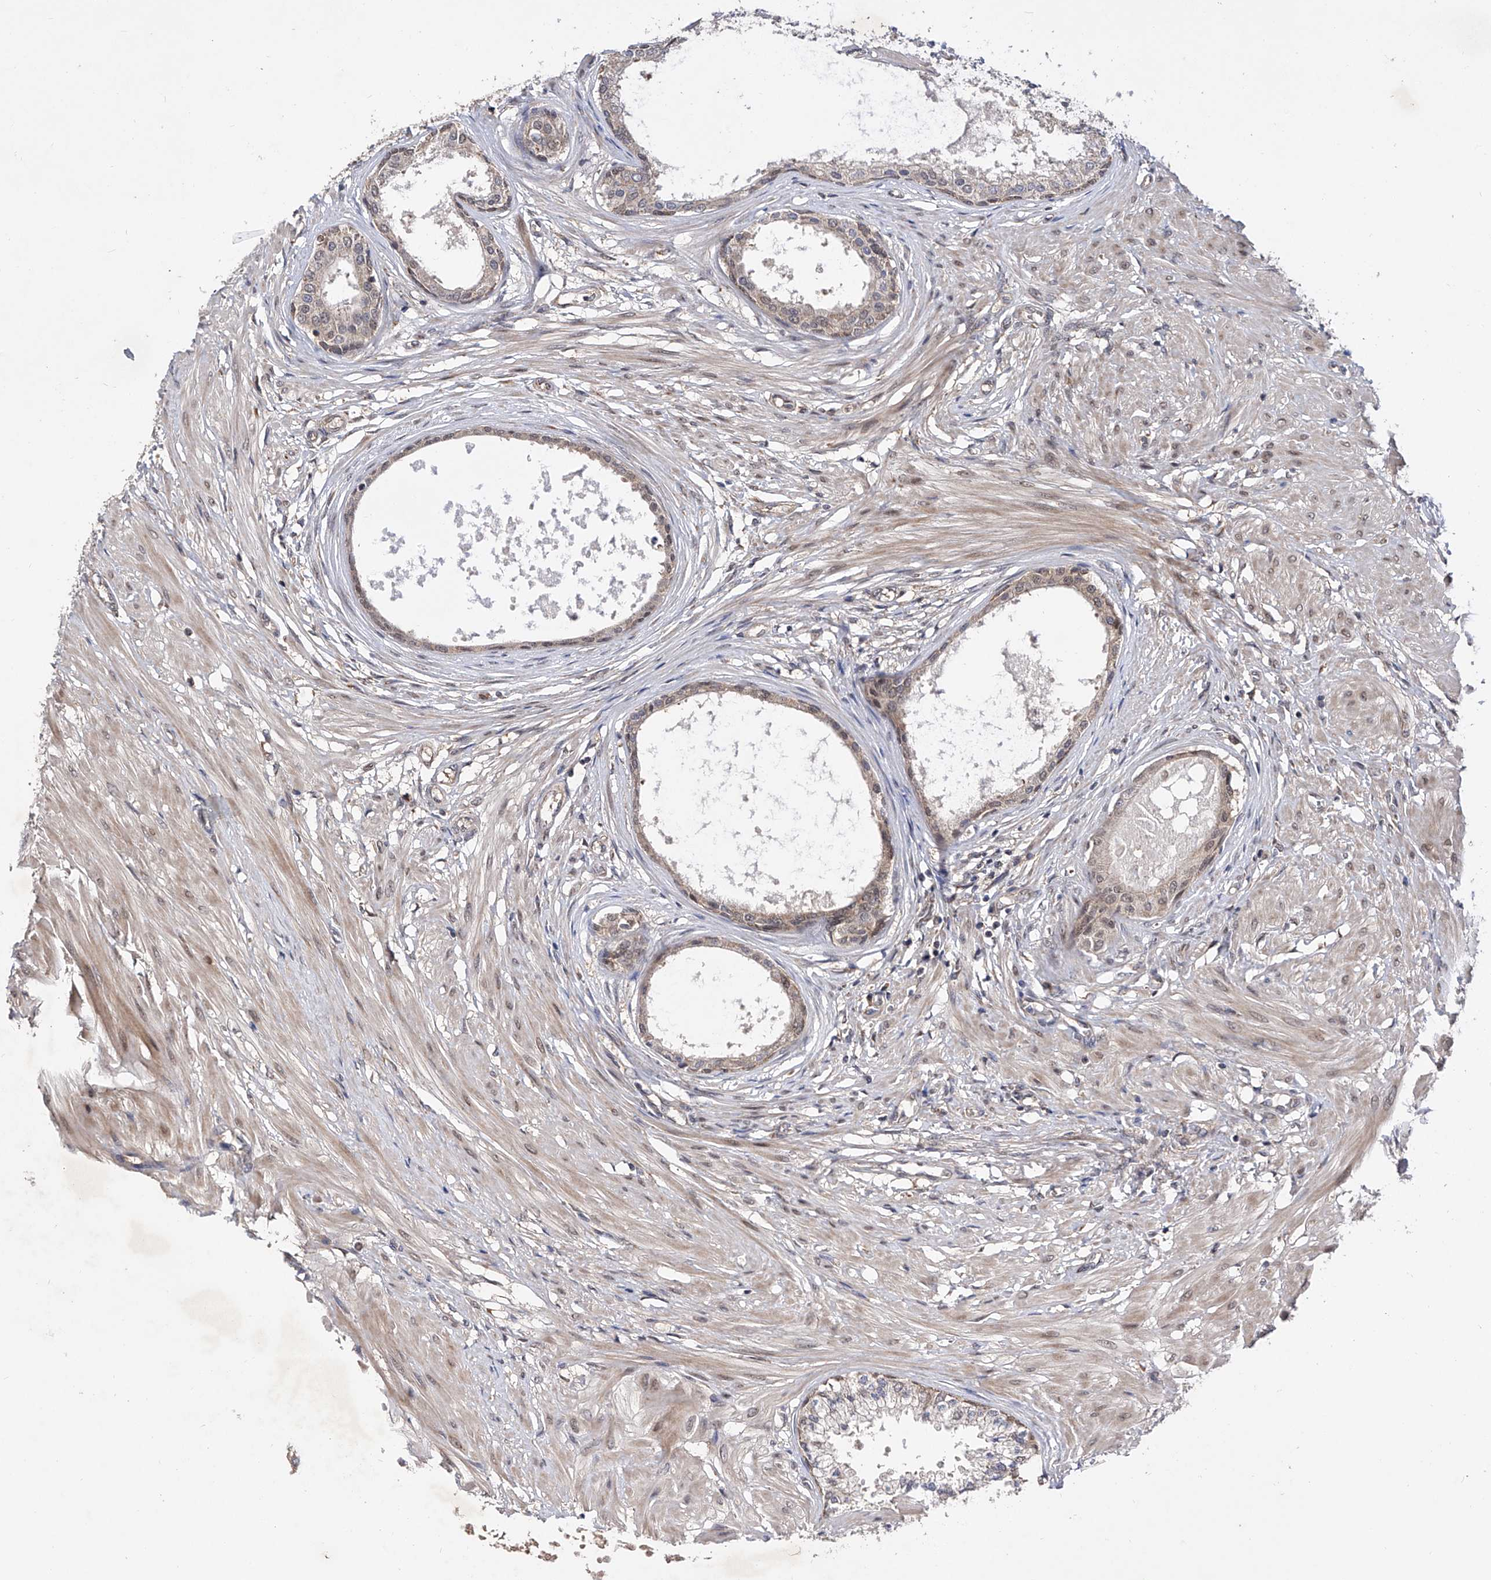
{"staining": {"intensity": "moderate", "quantity": ">75%", "location": "cytoplasmic/membranous"}, "tissue": "prostate", "cell_type": "Glandular cells", "image_type": "normal", "snomed": [{"axis": "morphology", "description": "Normal tissue, NOS"}, {"axis": "topography", "description": "Prostate"}], "caption": "Benign prostate was stained to show a protein in brown. There is medium levels of moderate cytoplasmic/membranous positivity in approximately >75% of glandular cells.", "gene": "USP45", "patient": {"sex": "male", "age": 48}}